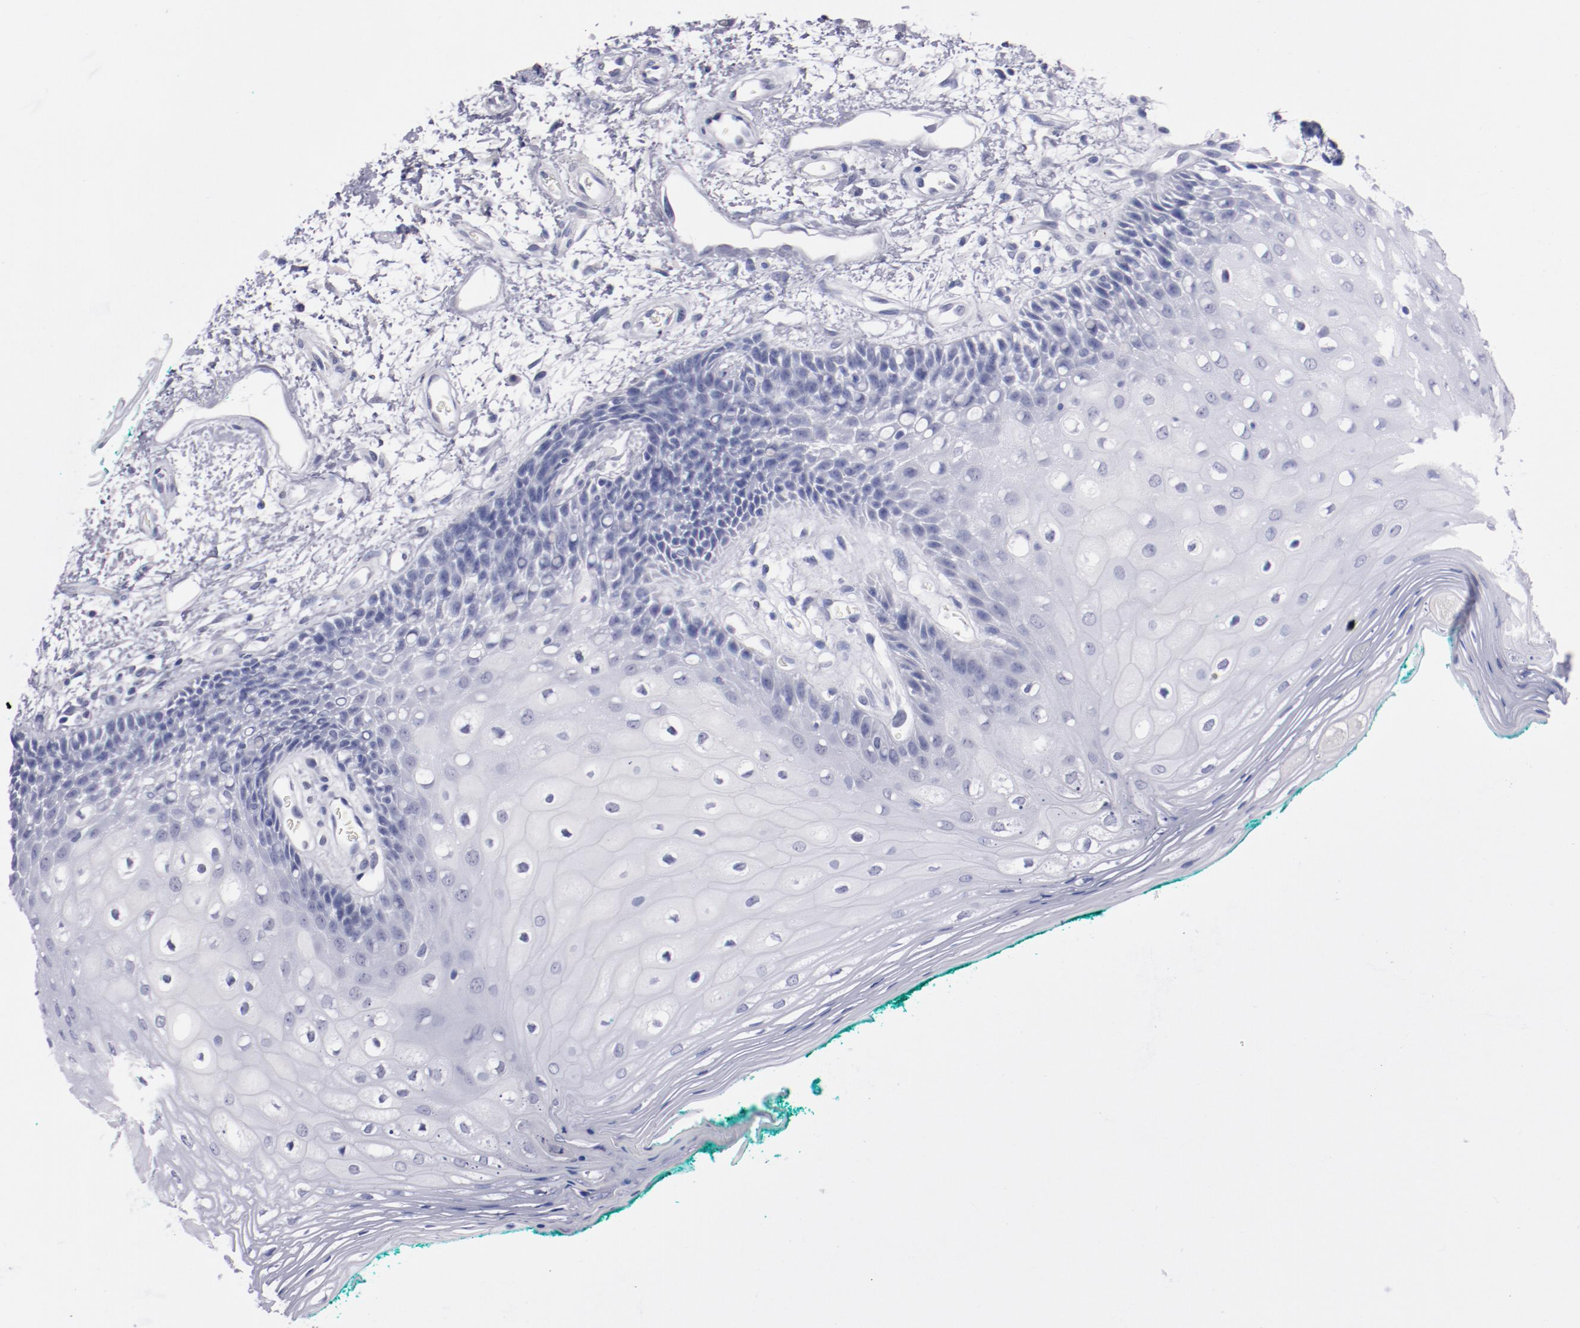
{"staining": {"intensity": "negative", "quantity": "none", "location": "none"}, "tissue": "oral mucosa", "cell_type": "Squamous epithelial cells", "image_type": "normal", "snomed": [{"axis": "morphology", "description": "Normal tissue, NOS"}, {"axis": "morphology", "description": "Squamous cell carcinoma, NOS"}, {"axis": "topography", "description": "Skeletal muscle"}, {"axis": "topography", "description": "Oral tissue"}, {"axis": "topography", "description": "Head-Neck"}], "caption": "A histopathology image of human oral mucosa is negative for staining in squamous epithelial cells. Nuclei are stained in blue.", "gene": "HNF1B", "patient": {"sex": "female", "age": 84}}